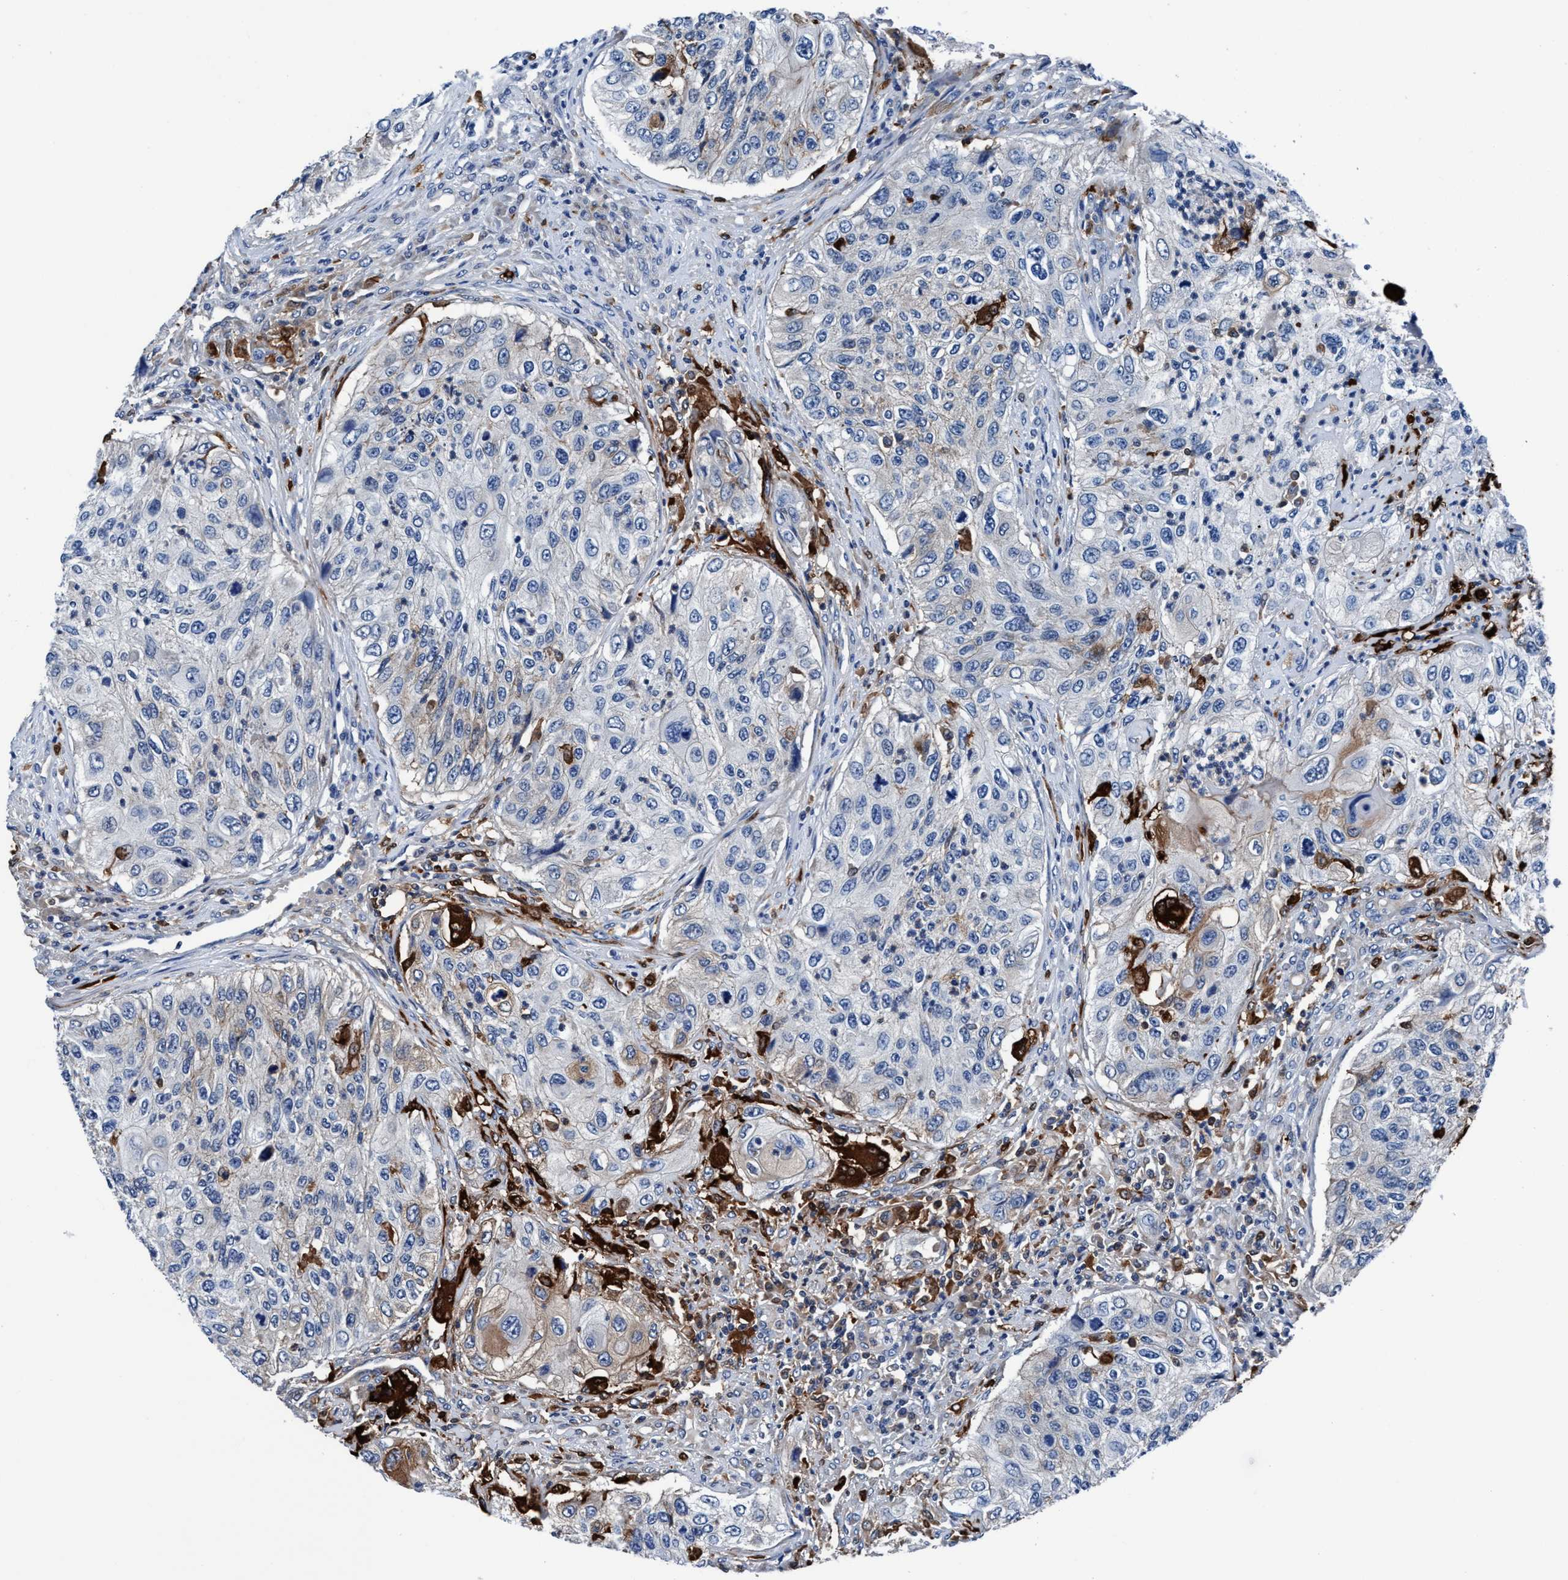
{"staining": {"intensity": "moderate", "quantity": "<25%", "location": "cytoplasmic/membranous"}, "tissue": "urothelial cancer", "cell_type": "Tumor cells", "image_type": "cancer", "snomed": [{"axis": "morphology", "description": "Urothelial carcinoma, High grade"}, {"axis": "topography", "description": "Urinary bladder"}], "caption": "This photomicrograph exhibits urothelial cancer stained with IHC to label a protein in brown. The cytoplasmic/membranous of tumor cells show moderate positivity for the protein. Nuclei are counter-stained blue.", "gene": "TMEM94", "patient": {"sex": "female", "age": 60}}